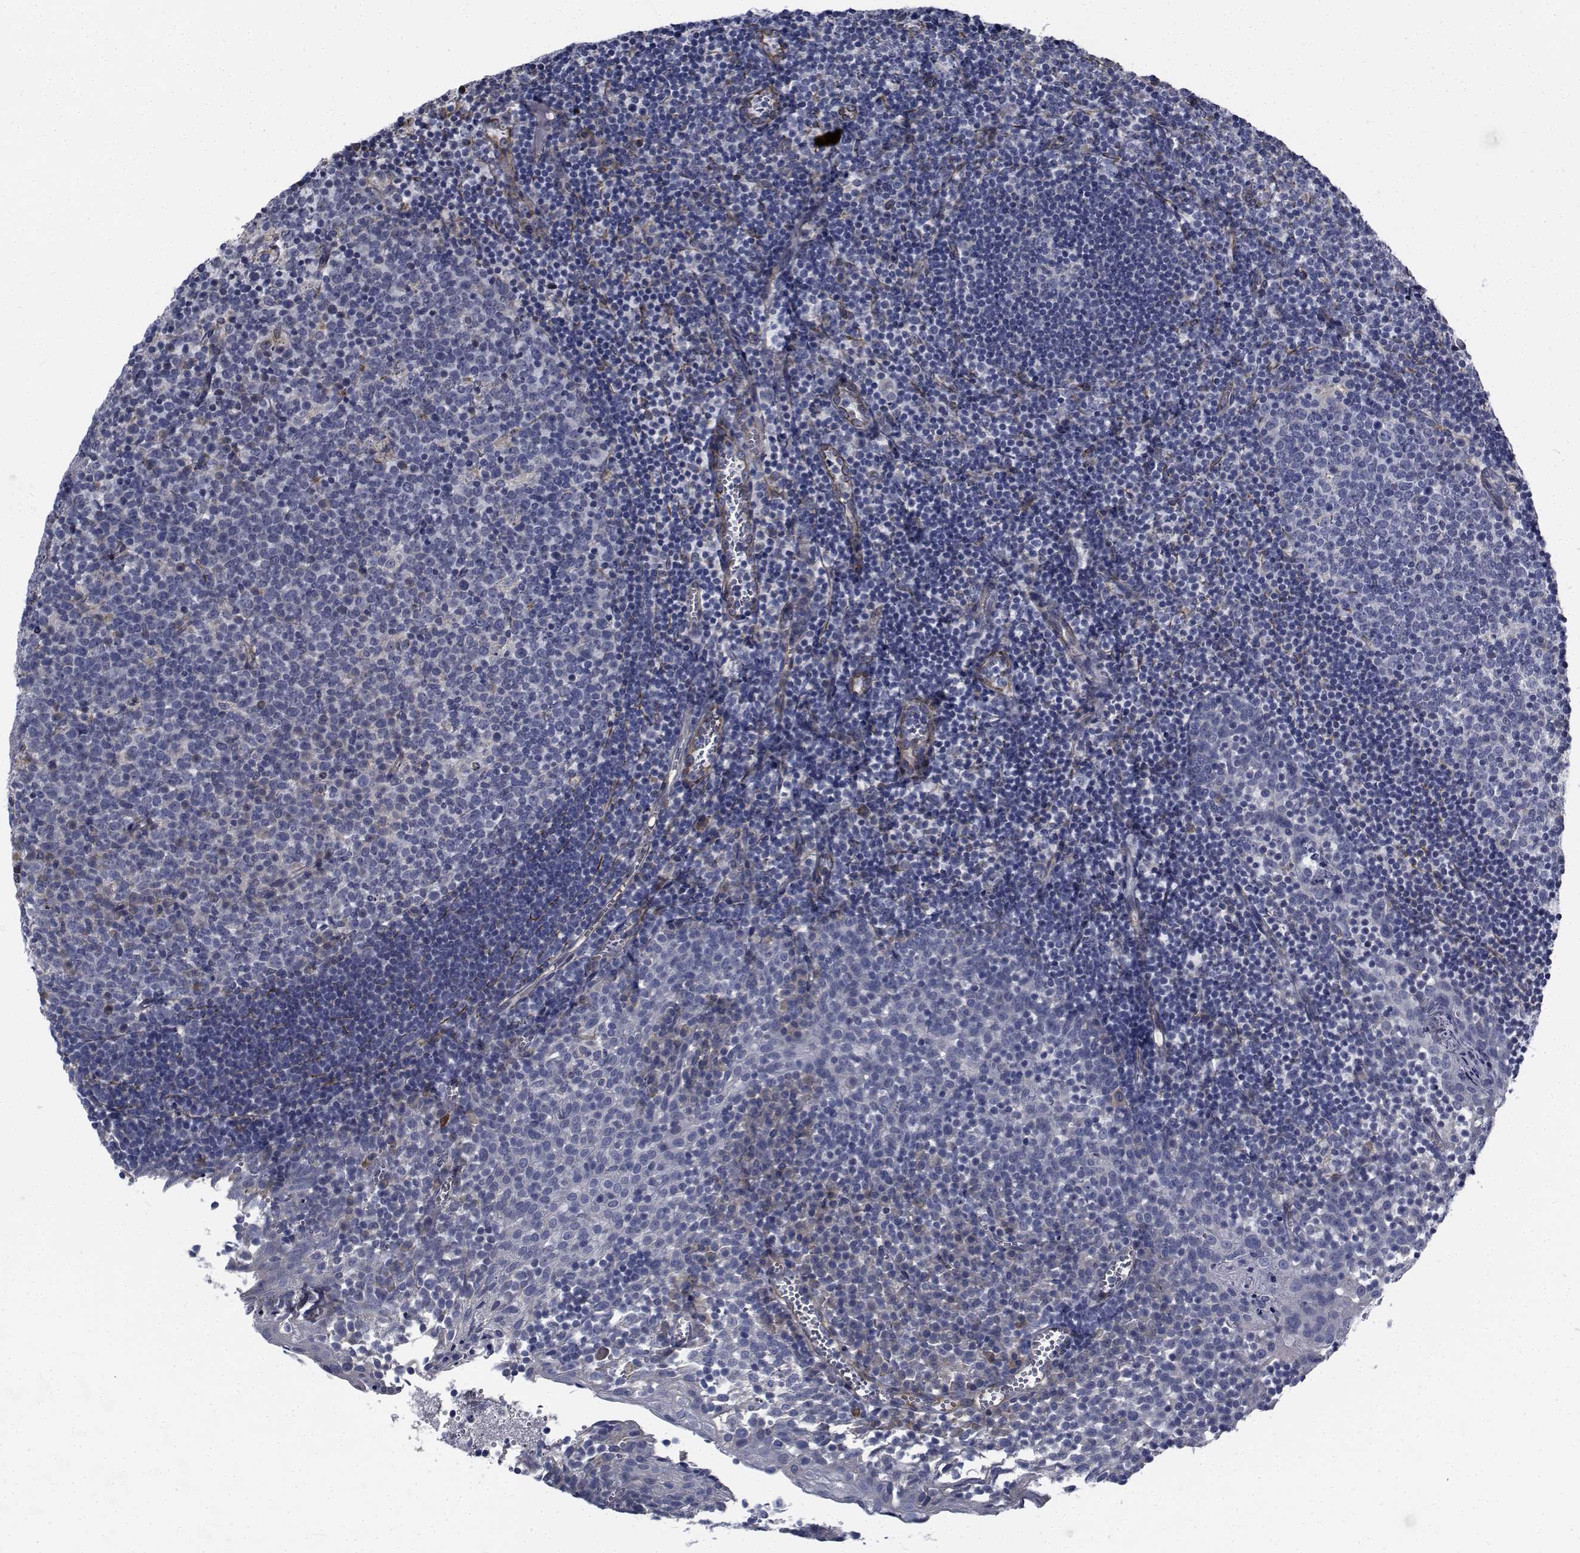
{"staining": {"intensity": "negative", "quantity": "none", "location": "none"}, "tissue": "lymph node", "cell_type": "Germinal center cells", "image_type": "normal", "snomed": [{"axis": "morphology", "description": "Normal tissue, NOS"}, {"axis": "topography", "description": "Lymph node"}], "caption": "Immunohistochemistry (IHC) histopathology image of normal human lymph node stained for a protein (brown), which shows no positivity in germinal center cells. The staining was performed using DAB (3,3'-diaminobenzidine) to visualize the protein expression in brown, while the nuclei were stained in blue with hematoxylin (Magnification: 20x).", "gene": "TTBK1", "patient": {"sex": "female", "age": 21}}